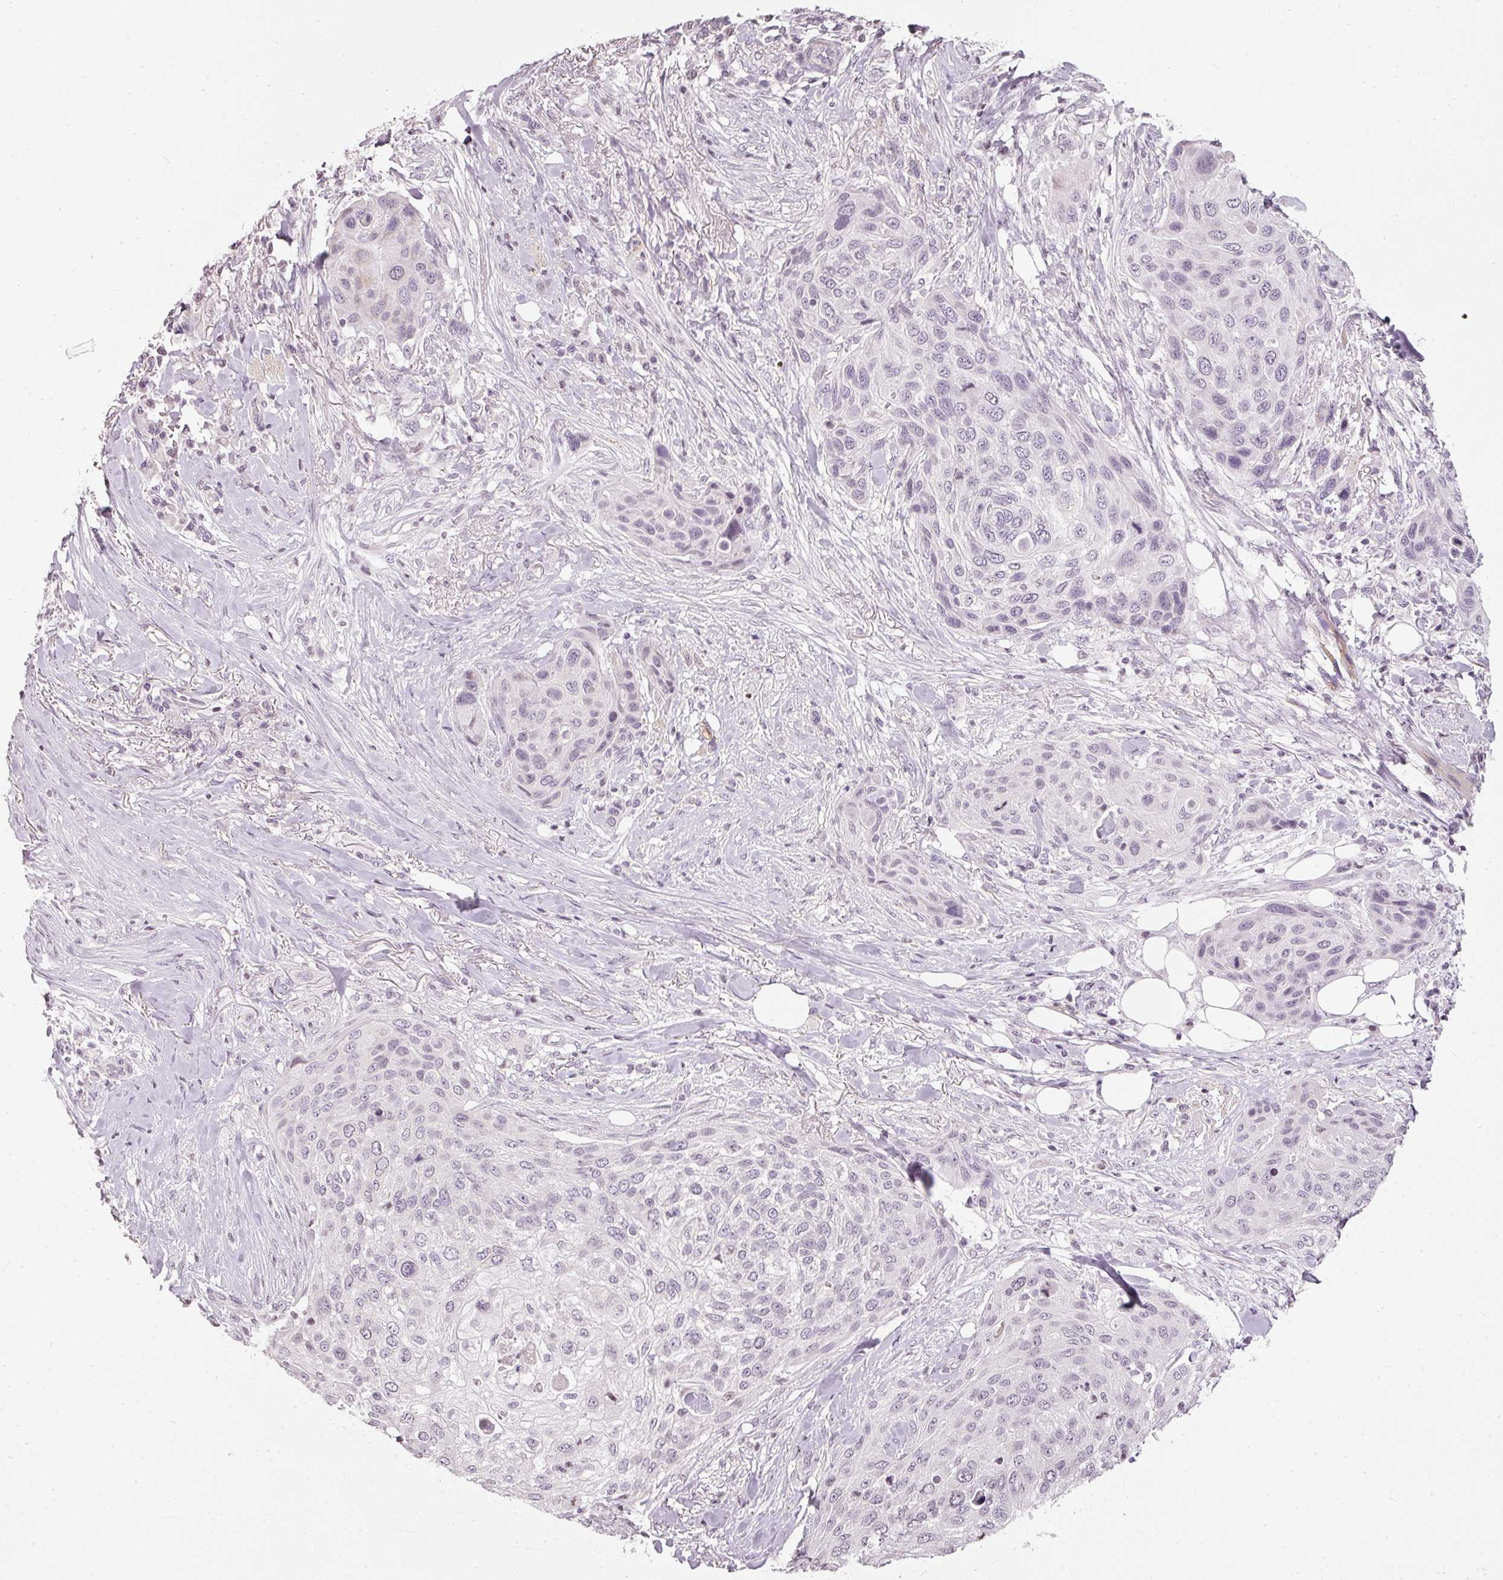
{"staining": {"intensity": "weak", "quantity": "<25%", "location": "nuclear"}, "tissue": "skin cancer", "cell_type": "Tumor cells", "image_type": "cancer", "snomed": [{"axis": "morphology", "description": "Squamous cell carcinoma, NOS"}, {"axis": "topography", "description": "Skin"}], "caption": "Skin squamous cell carcinoma was stained to show a protein in brown. There is no significant positivity in tumor cells. The staining was performed using DAB to visualize the protein expression in brown, while the nuclei were stained in blue with hematoxylin (Magnification: 20x).", "gene": "NRDE2", "patient": {"sex": "female", "age": 87}}